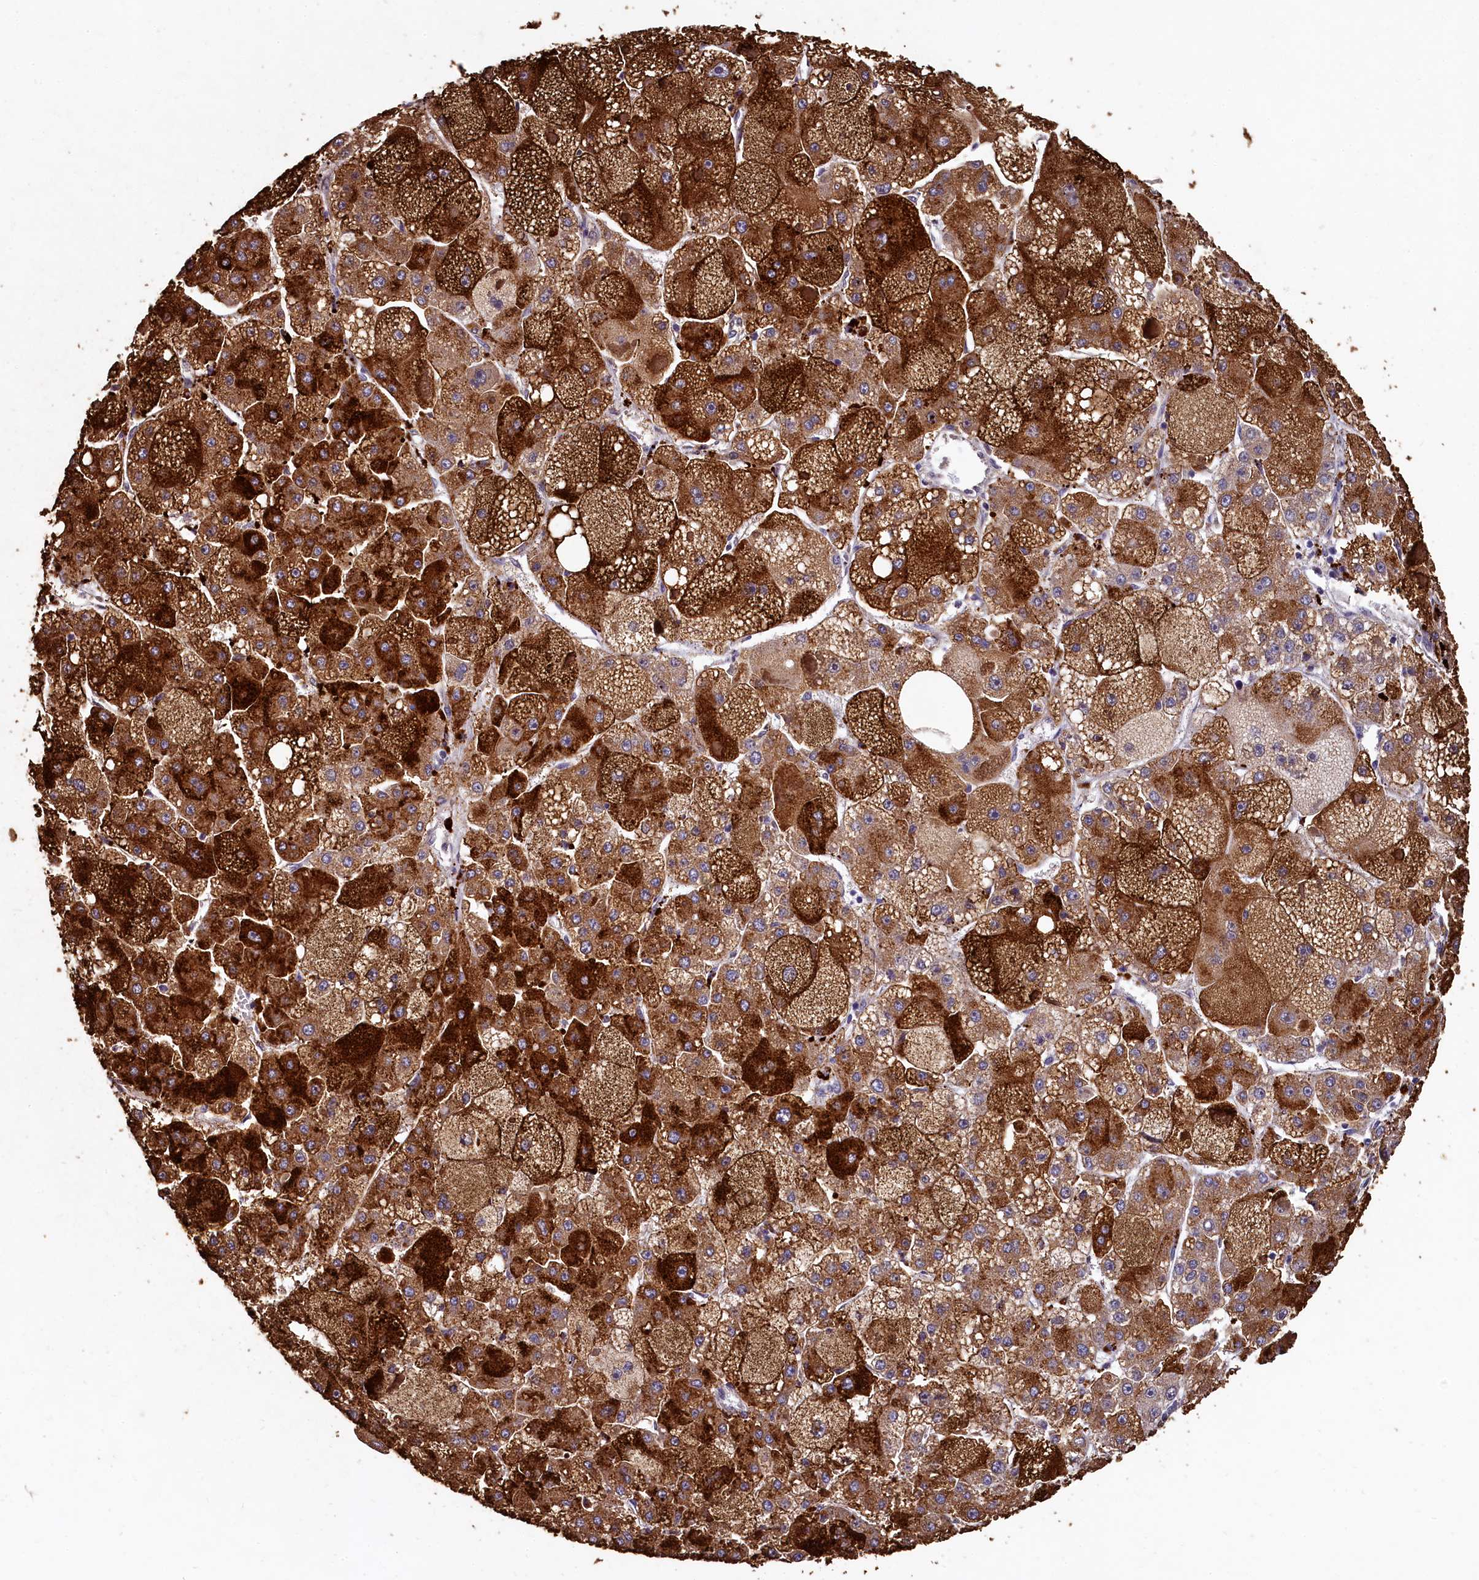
{"staining": {"intensity": "strong", "quantity": ">75%", "location": "cytoplasmic/membranous"}, "tissue": "liver cancer", "cell_type": "Tumor cells", "image_type": "cancer", "snomed": [{"axis": "morphology", "description": "Carcinoma, Hepatocellular, NOS"}, {"axis": "topography", "description": "Liver"}], "caption": "Liver hepatocellular carcinoma tissue reveals strong cytoplasmic/membranous staining in approximately >75% of tumor cells, visualized by immunohistochemistry.", "gene": "LSM4", "patient": {"sex": "female", "age": 73}}